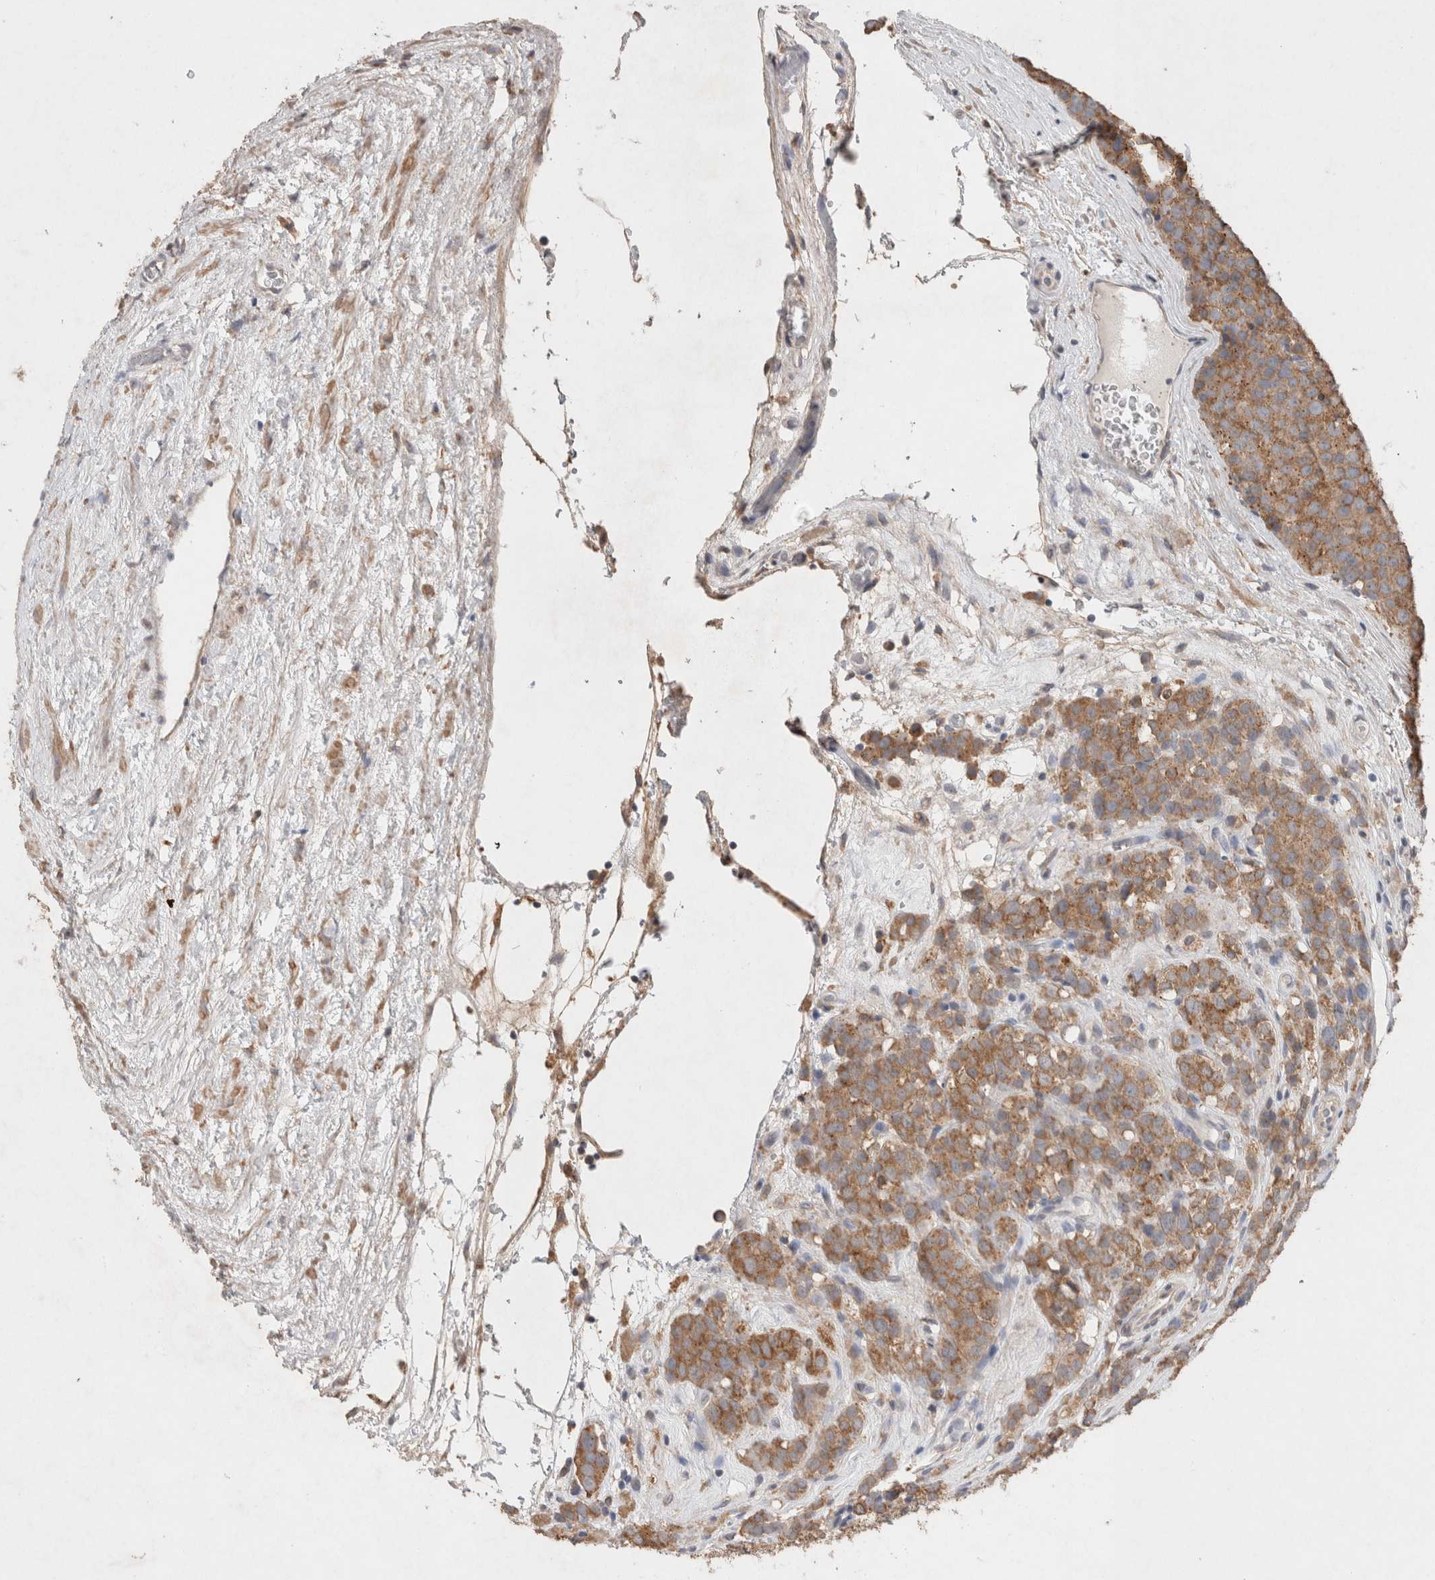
{"staining": {"intensity": "moderate", "quantity": ">75%", "location": "cytoplasmic/membranous"}, "tissue": "testis cancer", "cell_type": "Tumor cells", "image_type": "cancer", "snomed": [{"axis": "morphology", "description": "Seminoma, NOS"}, {"axis": "topography", "description": "Testis"}], "caption": "The micrograph reveals a brown stain indicating the presence of a protein in the cytoplasmic/membranous of tumor cells in testis cancer (seminoma).", "gene": "RAB14", "patient": {"sex": "male", "age": 71}}